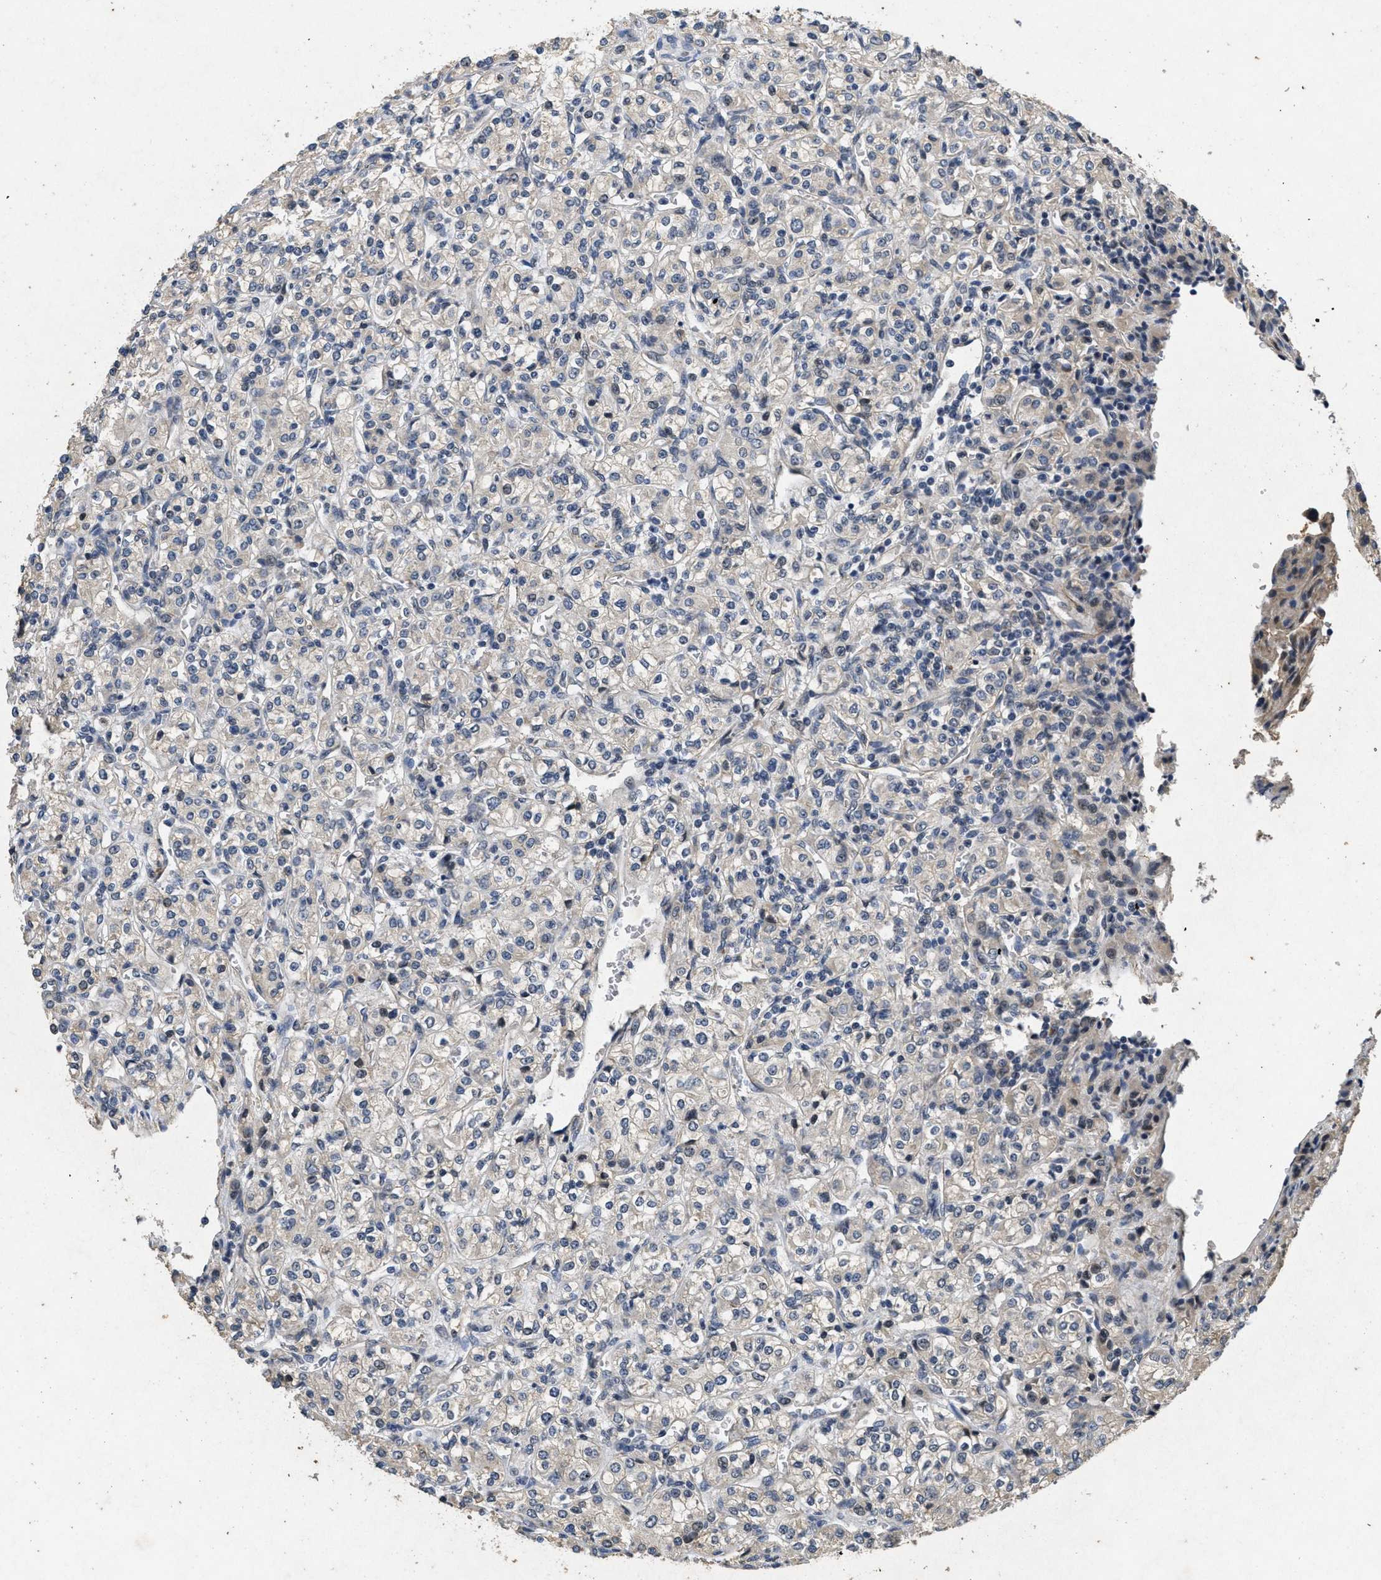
{"staining": {"intensity": "negative", "quantity": "none", "location": "none"}, "tissue": "renal cancer", "cell_type": "Tumor cells", "image_type": "cancer", "snomed": [{"axis": "morphology", "description": "Adenocarcinoma, NOS"}, {"axis": "topography", "description": "Kidney"}], "caption": "Tumor cells show no significant staining in adenocarcinoma (renal).", "gene": "PAPOLG", "patient": {"sex": "male", "age": 77}}